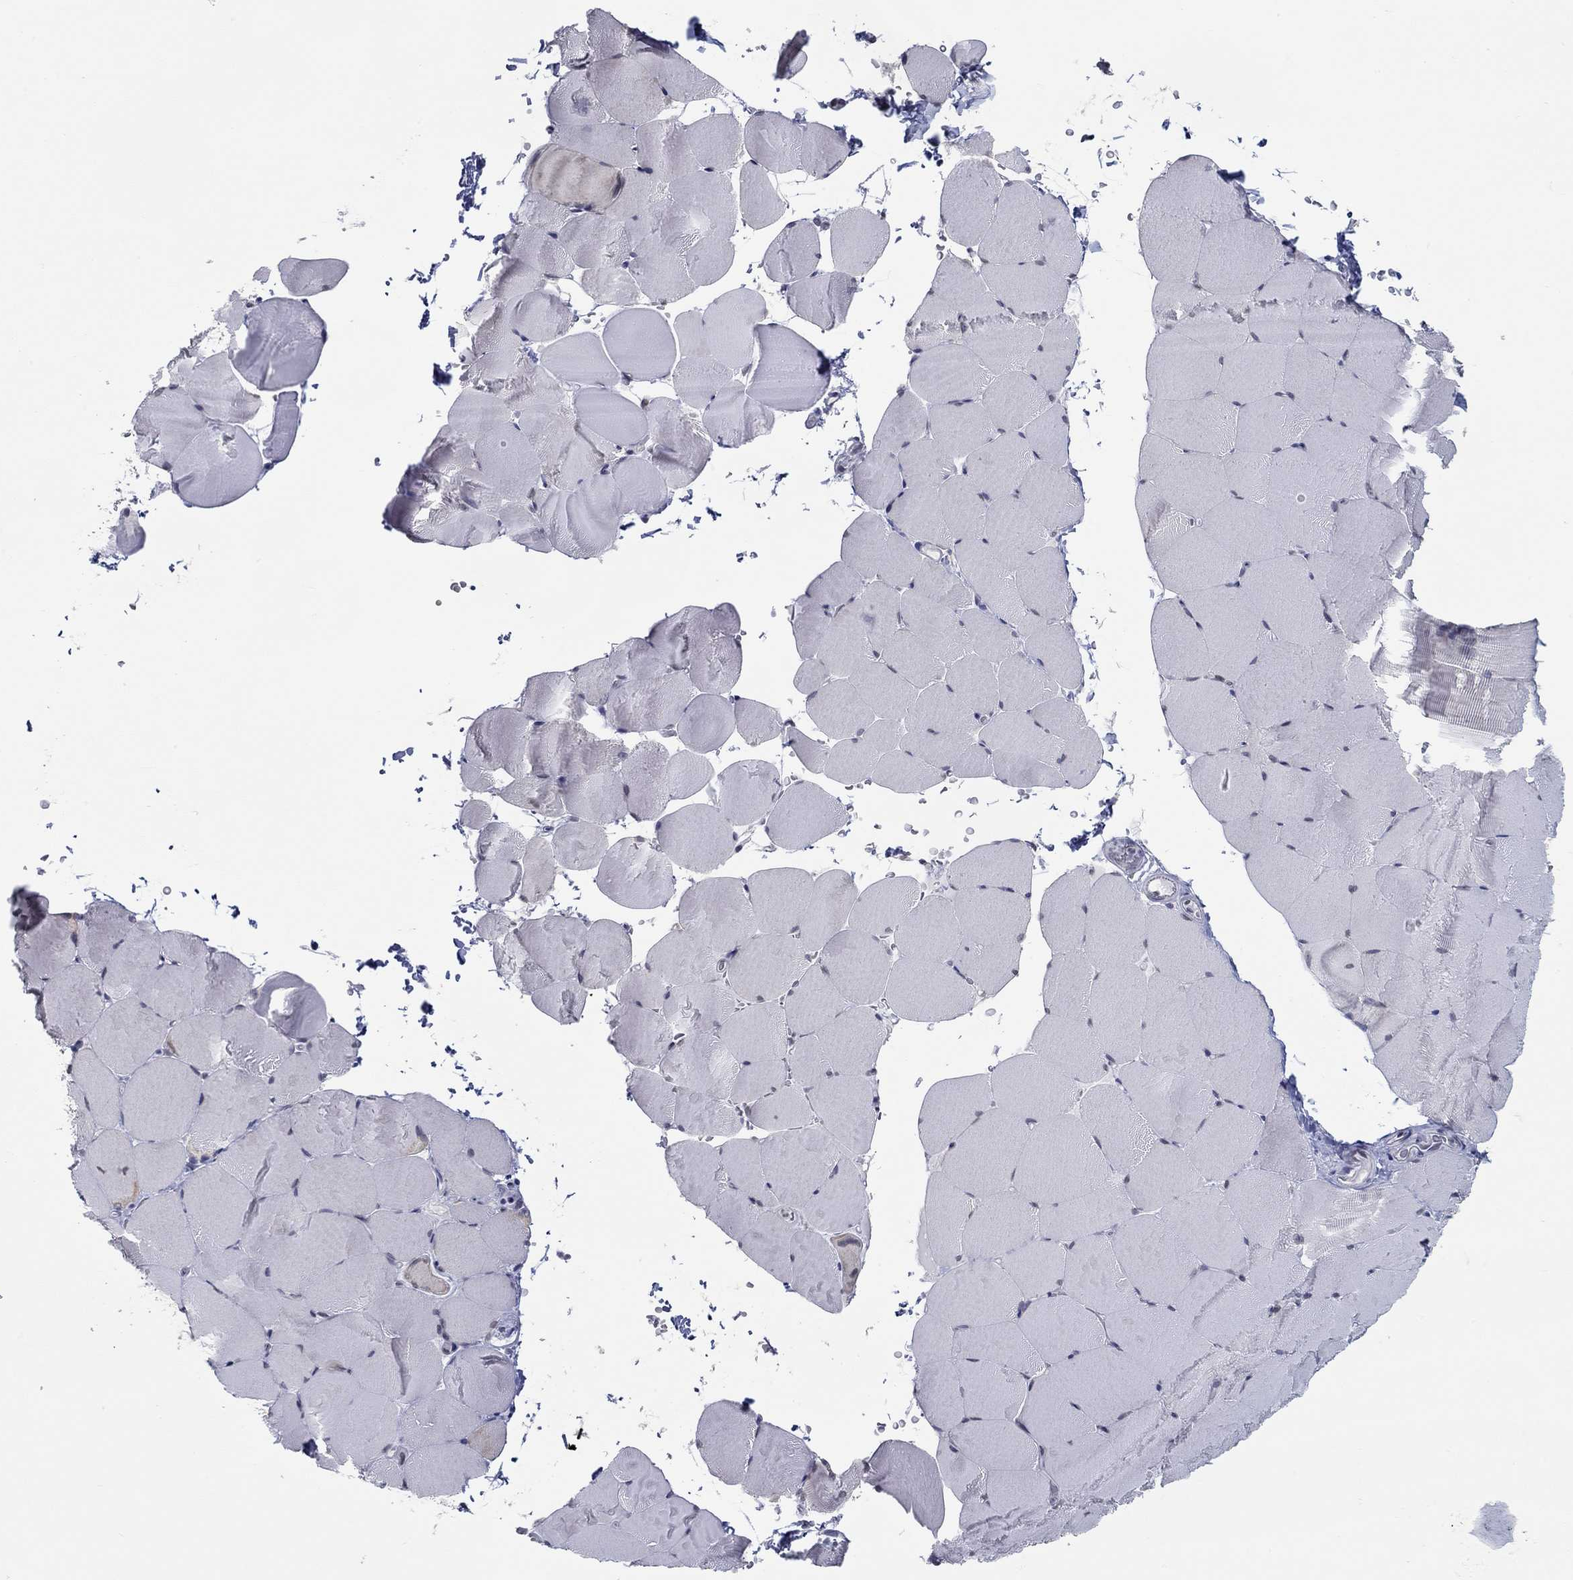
{"staining": {"intensity": "negative", "quantity": "none", "location": "none"}, "tissue": "skeletal muscle", "cell_type": "Myocytes", "image_type": "normal", "snomed": [{"axis": "morphology", "description": "Normal tissue, NOS"}, {"axis": "topography", "description": "Skeletal muscle"}], "caption": "Immunohistochemical staining of normal human skeletal muscle demonstrates no significant expression in myocytes.", "gene": "NUP155", "patient": {"sex": "female", "age": 37}}